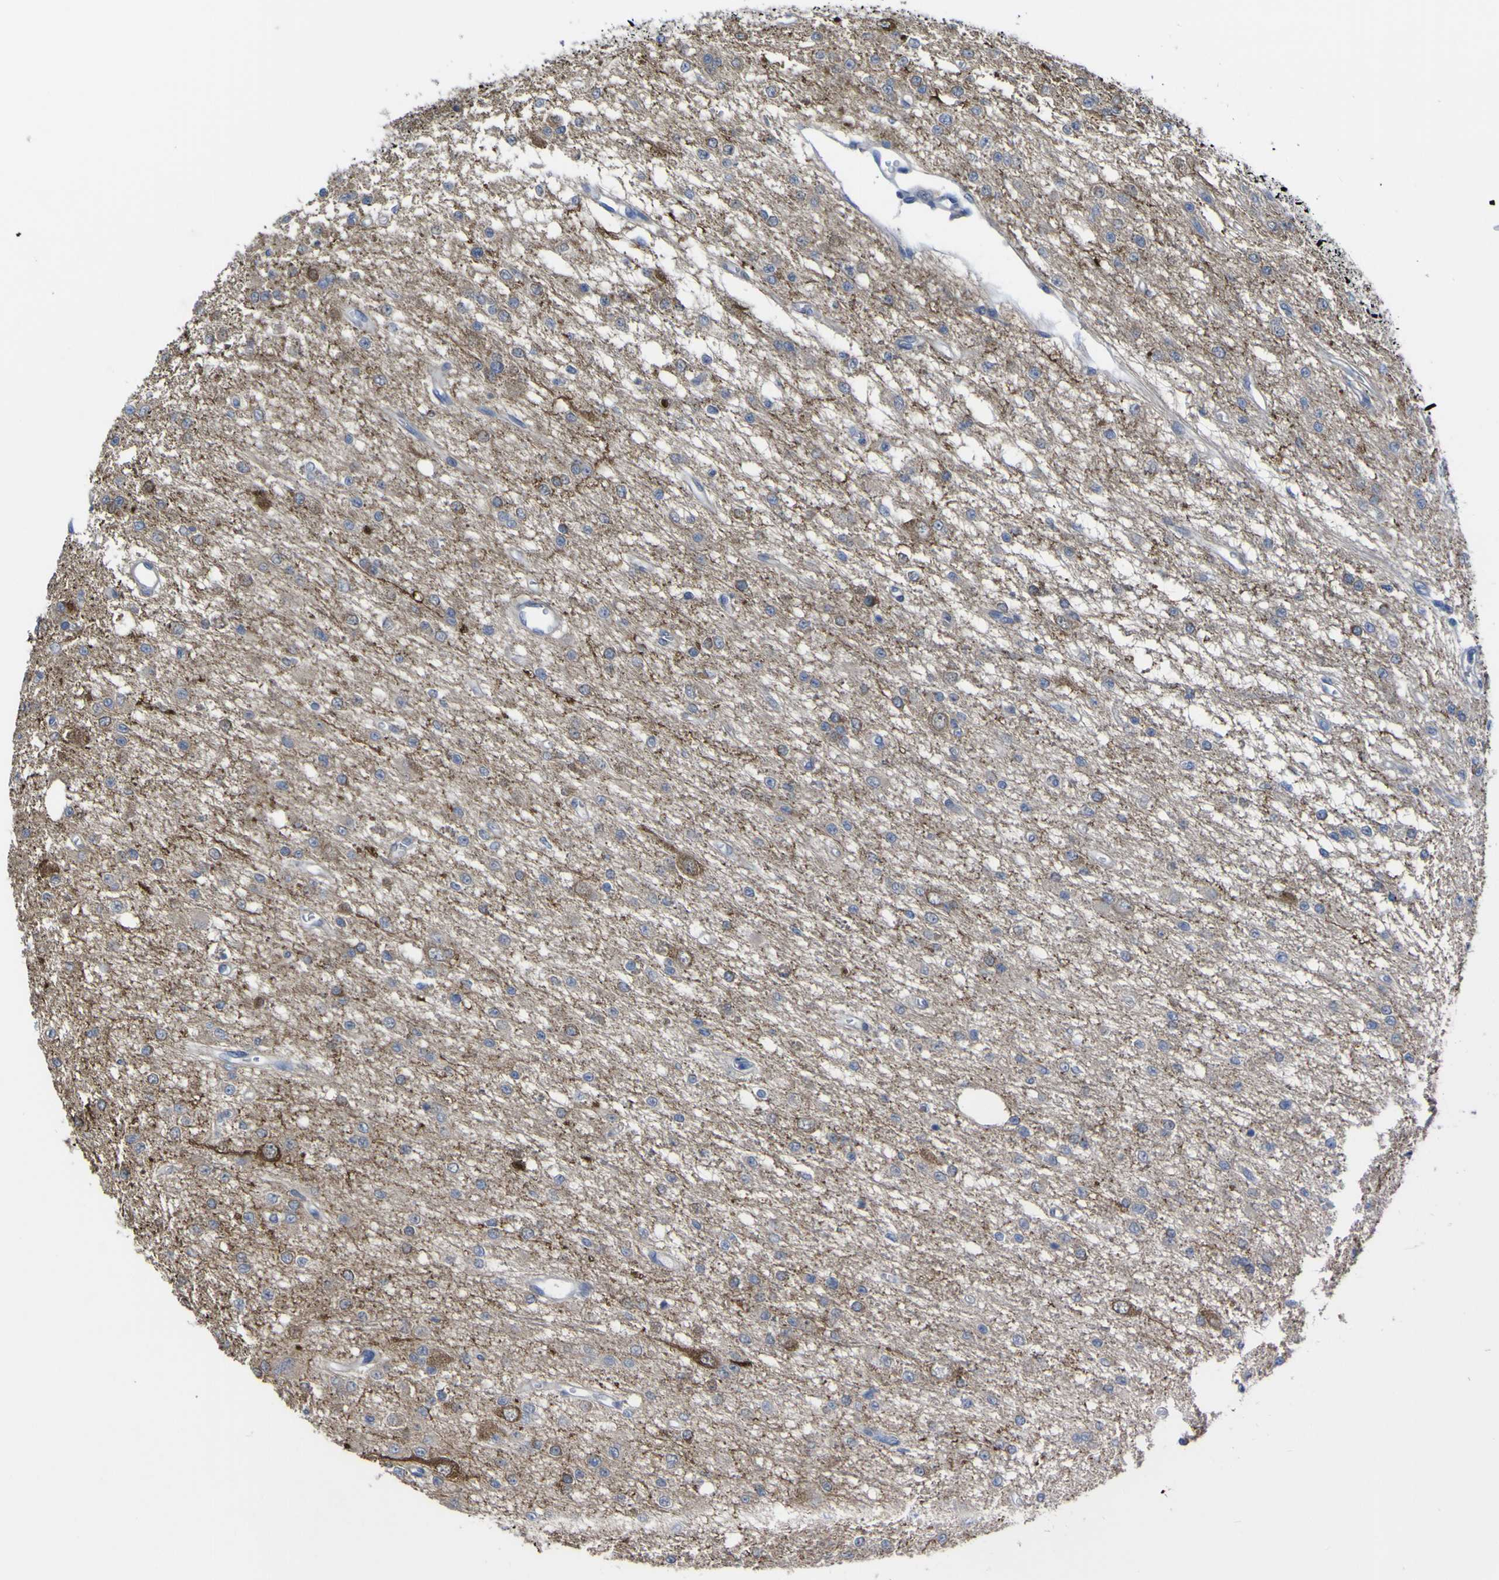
{"staining": {"intensity": "moderate", "quantity": "<25%", "location": "cytoplasmic/membranous"}, "tissue": "glioma", "cell_type": "Tumor cells", "image_type": "cancer", "snomed": [{"axis": "morphology", "description": "Glioma, malignant, Low grade"}, {"axis": "topography", "description": "Brain"}], "caption": "Immunohistochemical staining of glioma demonstrates moderate cytoplasmic/membranous protein positivity in about <25% of tumor cells.", "gene": "TNFRSF11A", "patient": {"sex": "male", "age": 38}}